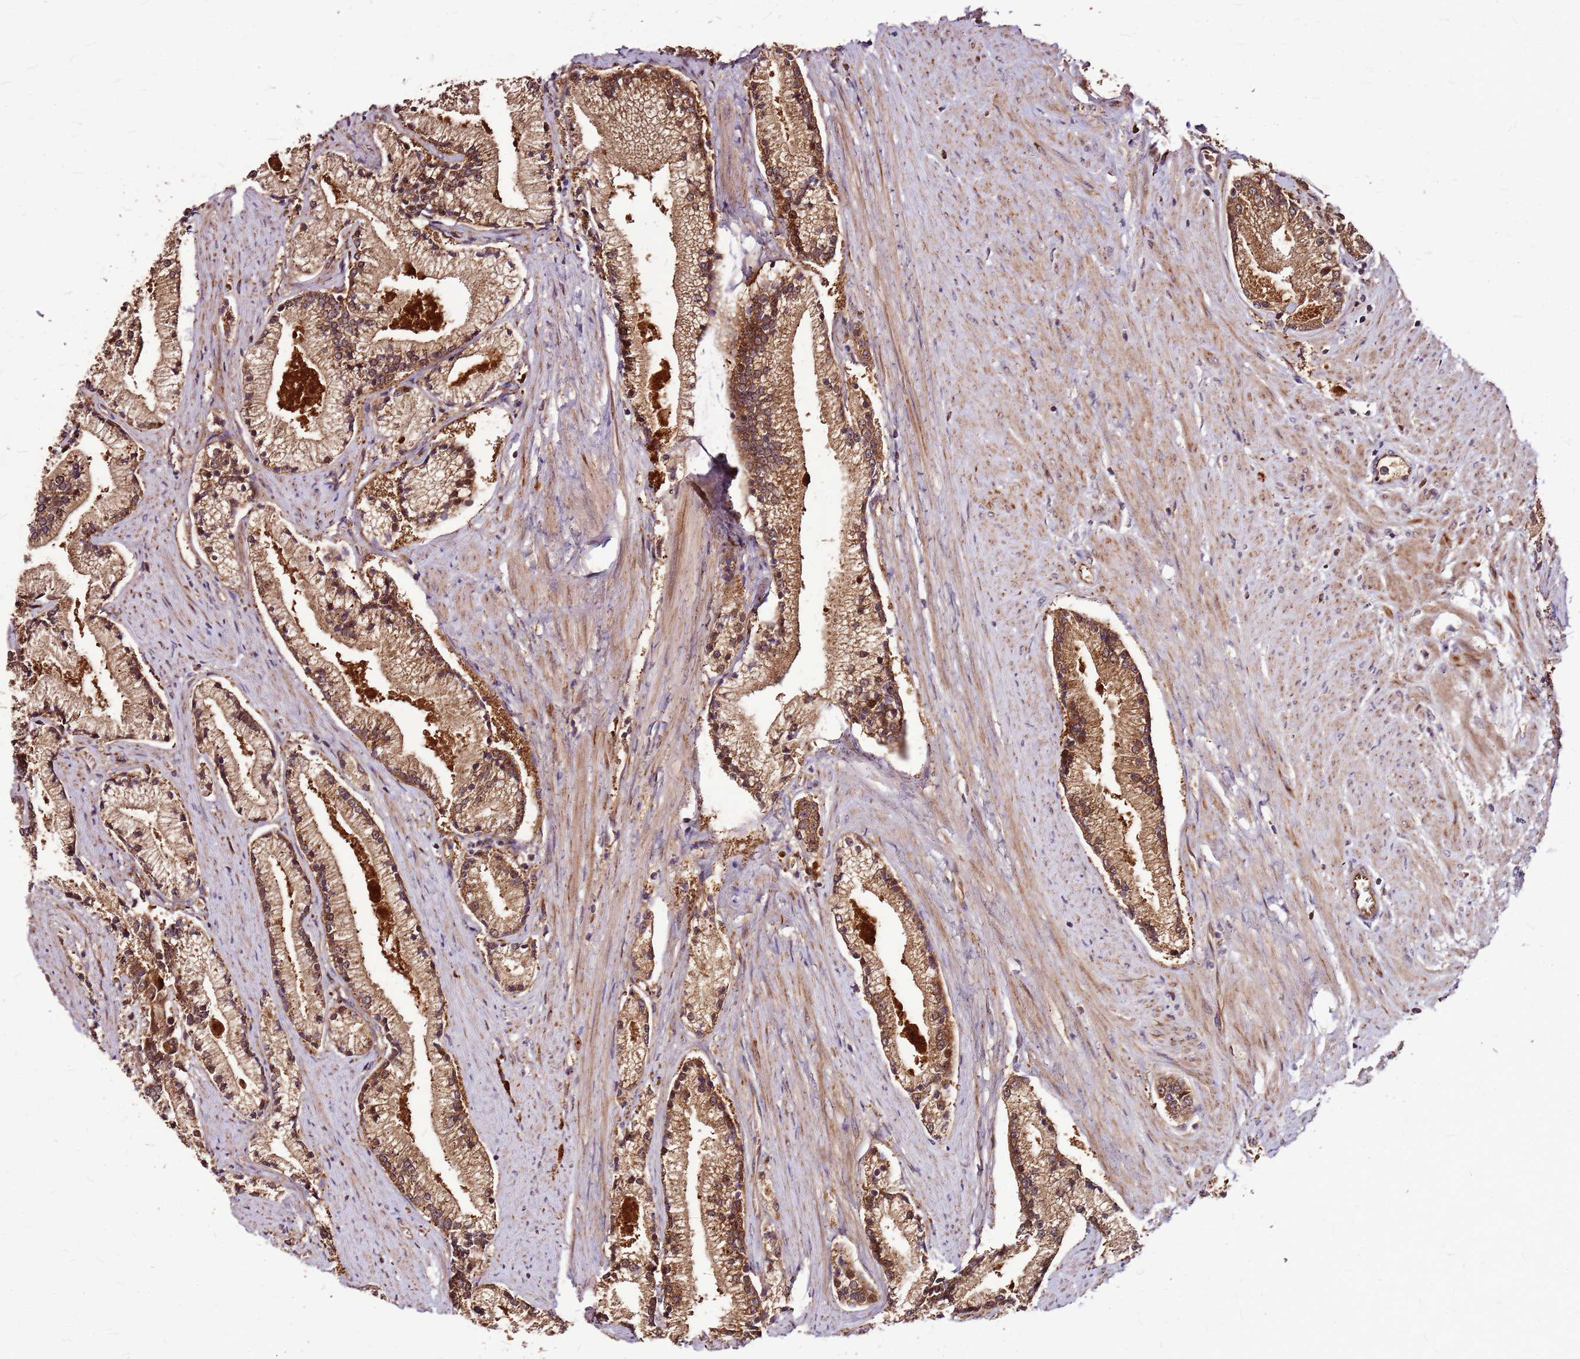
{"staining": {"intensity": "moderate", "quantity": ">75%", "location": "cytoplasmic/membranous,nuclear"}, "tissue": "prostate cancer", "cell_type": "Tumor cells", "image_type": "cancer", "snomed": [{"axis": "morphology", "description": "Adenocarcinoma, High grade"}, {"axis": "topography", "description": "Prostate"}], "caption": "This photomicrograph reveals high-grade adenocarcinoma (prostate) stained with immunohistochemistry to label a protein in brown. The cytoplasmic/membranous and nuclear of tumor cells show moderate positivity for the protein. Nuclei are counter-stained blue.", "gene": "LYPLAL1", "patient": {"sex": "male", "age": 67}}